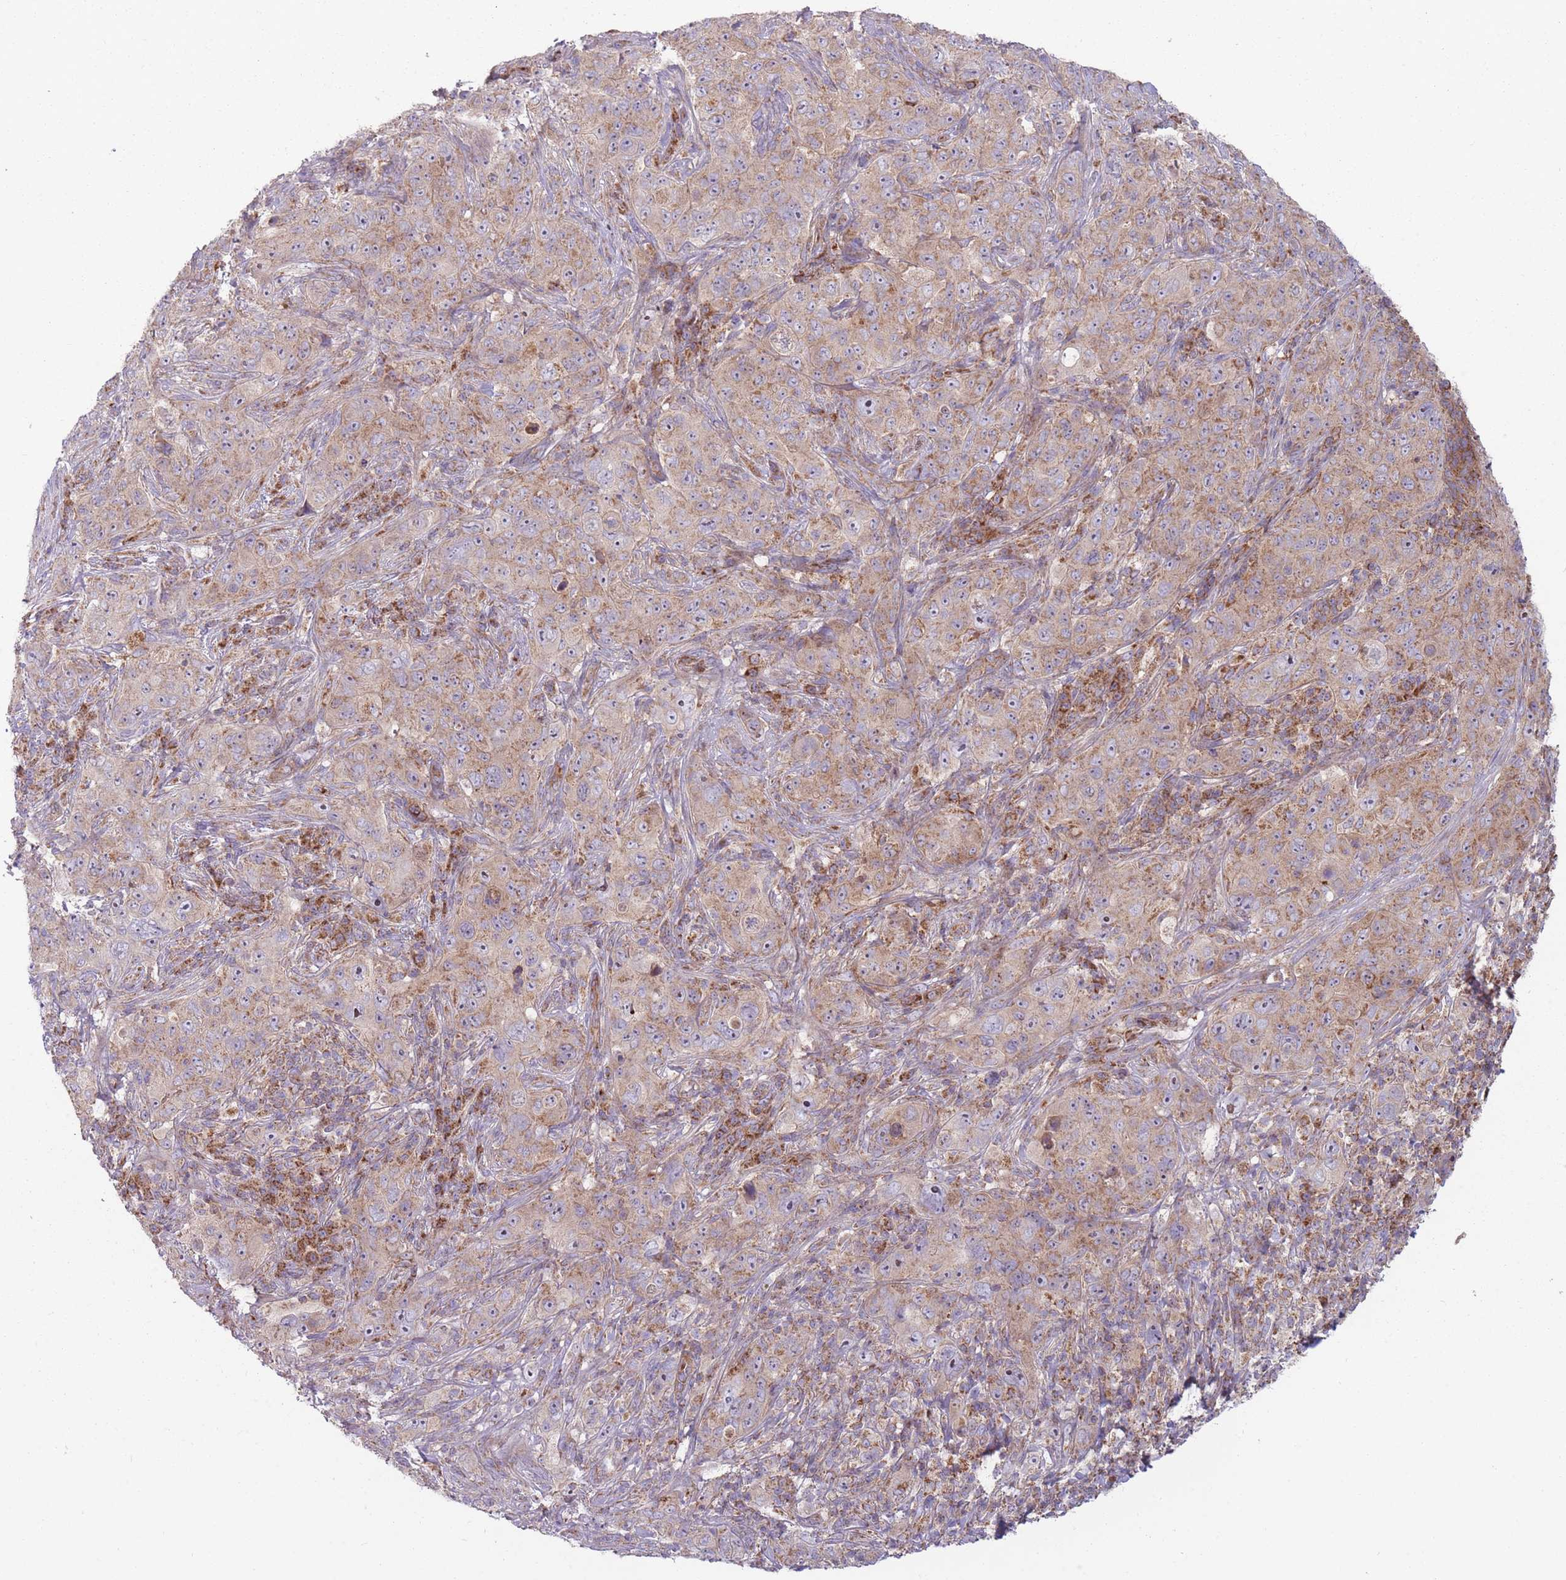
{"staining": {"intensity": "moderate", "quantity": ">75%", "location": "cytoplasmic/membranous"}, "tissue": "pancreatic cancer", "cell_type": "Tumor cells", "image_type": "cancer", "snomed": [{"axis": "morphology", "description": "Adenocarcinoma, NOS"}, {"axis": "topography", "description": "Pancreas"}], "caption": "IHC (DAB (3,3'-diaminobenzidine)) staining of human pancreatic cancer displays moderate cytoplasmic/membranous protein staining in approximately >75% of tumor cells.", "gene": "NDUFA9", "patient": {"sex": "male", "age": 68}}